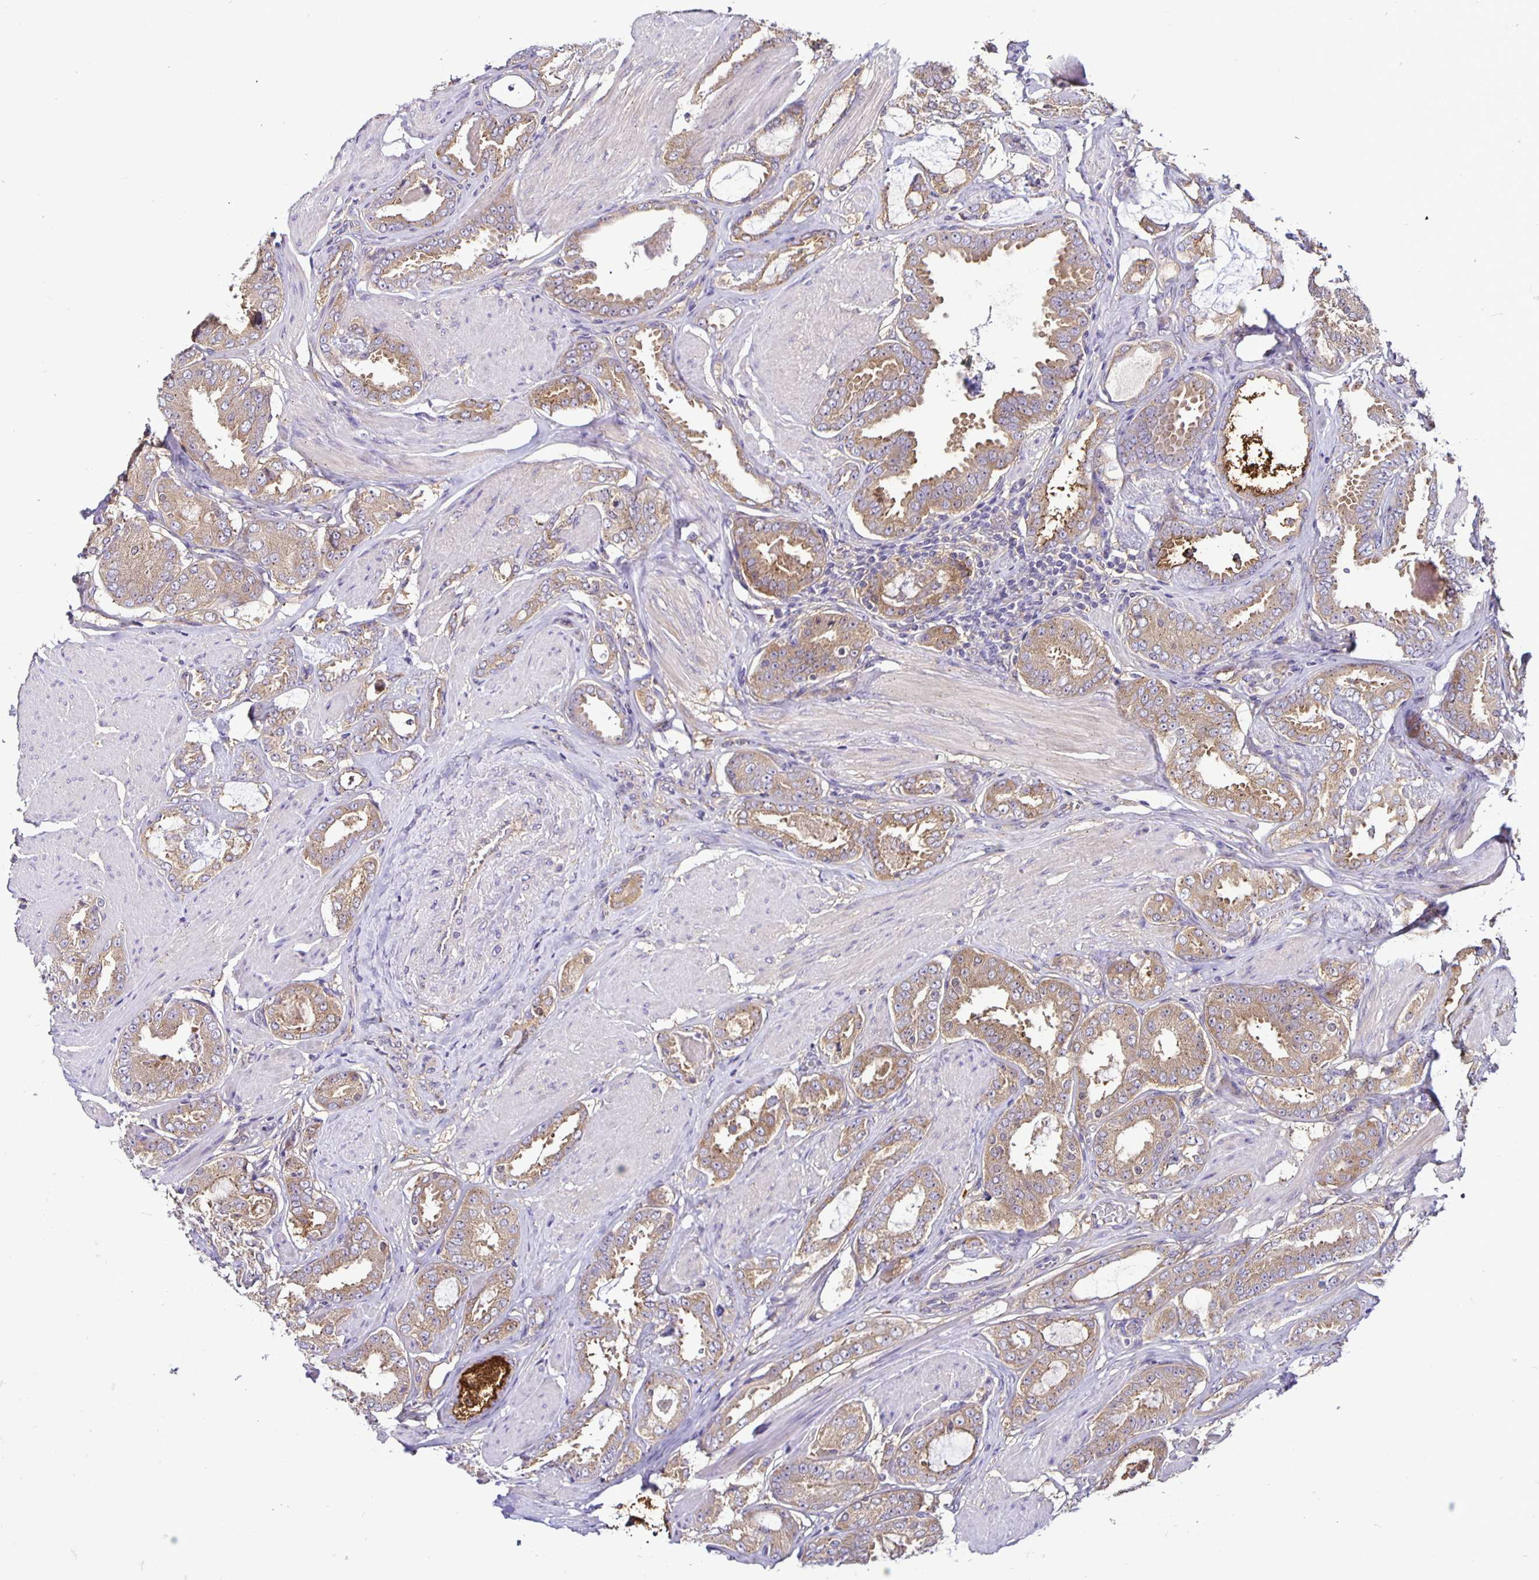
{"staining": {"intensity": "moderate", "quantity": ">75%", "location": "cytoplasmic/membranous"}, "tissue": "prostate cancer", "cell_type": "Tumor cells", "image_type": "cancer", "snomed": [{"axis": "morphology", "description": "Adenocarcinoma, High grade"}, {"axis": "topography", "description": "Prostate"}], "caption": "Immunohistochemistry image of prostate cancer stained for a protein (brown), which reveals medium levels of moderate cytoplasmic/membranous positivity in approximately >75% of tumor cells.", "gene": "SNX5", "patient": {"sex": "male", "age": 63}}